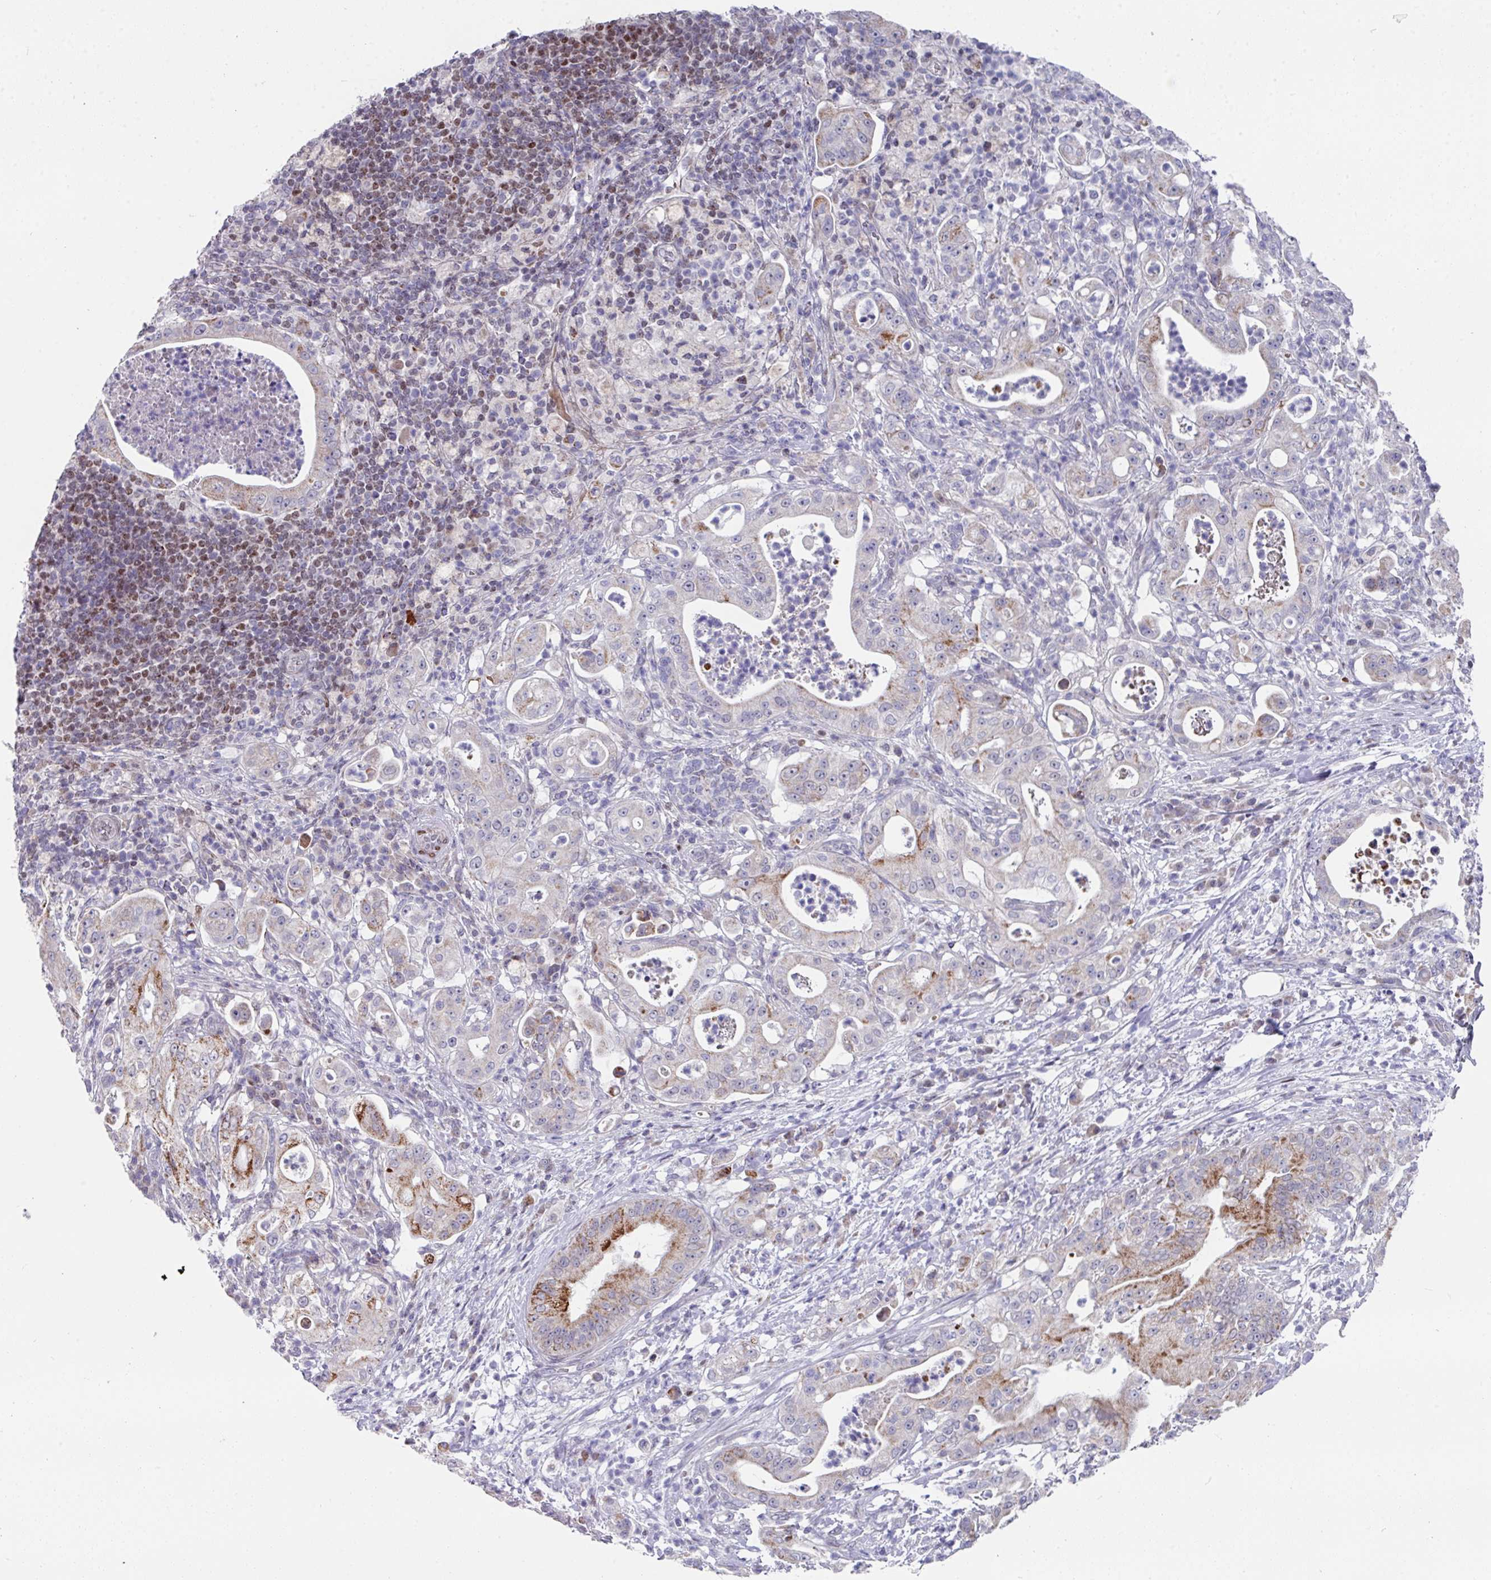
{"staining": {"intensity": "moderate", "quantity": "<25%", "location": "cytoplasmic/membranous"}, "tissue": "pancreatic cancer", "cell_type": "Tumor cells", "image_type": "cancer", "snomed": [{"axis": "morphology", "description": "Adenocarcinoma, NOS"}, {"axis": "topography", "description": "Pancreas"}], "caption": "Brown immunohistochemical staining in human adenocarcinoma (pancreatic) reveals moderate cytoplasmic/membranous expression in approximately <25% of tumor cells. The staining was performed using DAB (3,3'-diaminobenzidine), with brown indicating positive protein expression. Nuclei are stained blue with hematoxylin.", "gene": "CBX7", "patient": {"sex": "male", "age": 71}}